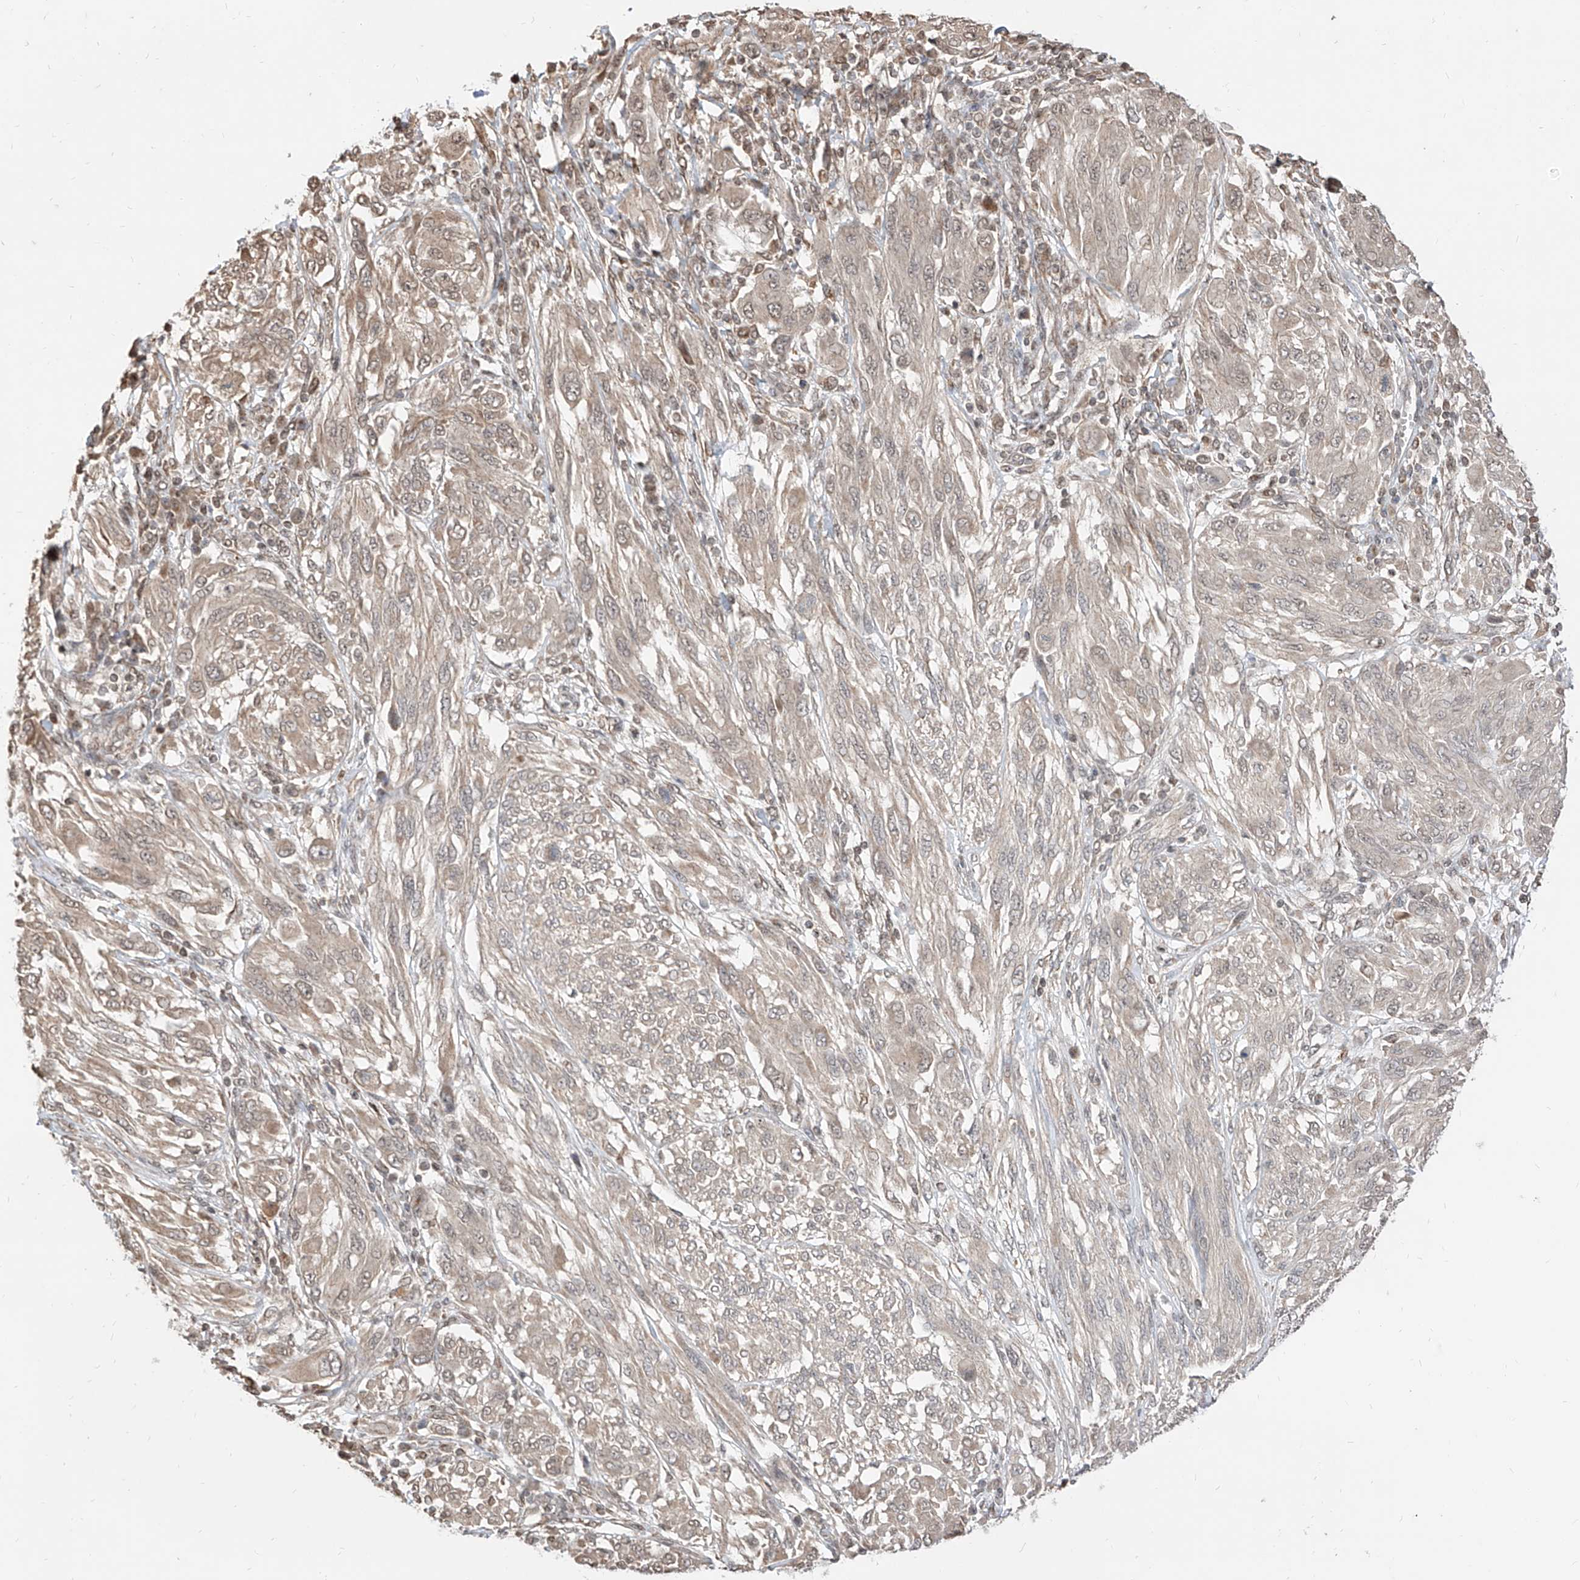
{"staining": {"intensity": "weak", "quantity": ">75%", "location": "cytoplasmic/membranous,nuclear"}, "tissue": "melanoma", "cell_type": "Tumor cells", "image_type": "cancer", "snomed": [{"axis": "morphology", "description": "Malignant melanoma, NOS"}, {"axis": "topography", "description": "Skin"}], "caption": "Brown immunohistochemical staining in human melanoma demonstrates weak cytoplasmic/membranous and nuclear staining in approximately >75% of tumor cells.", "gene": "C8orf82", "patient": {"sex": "female", "age": 91}}